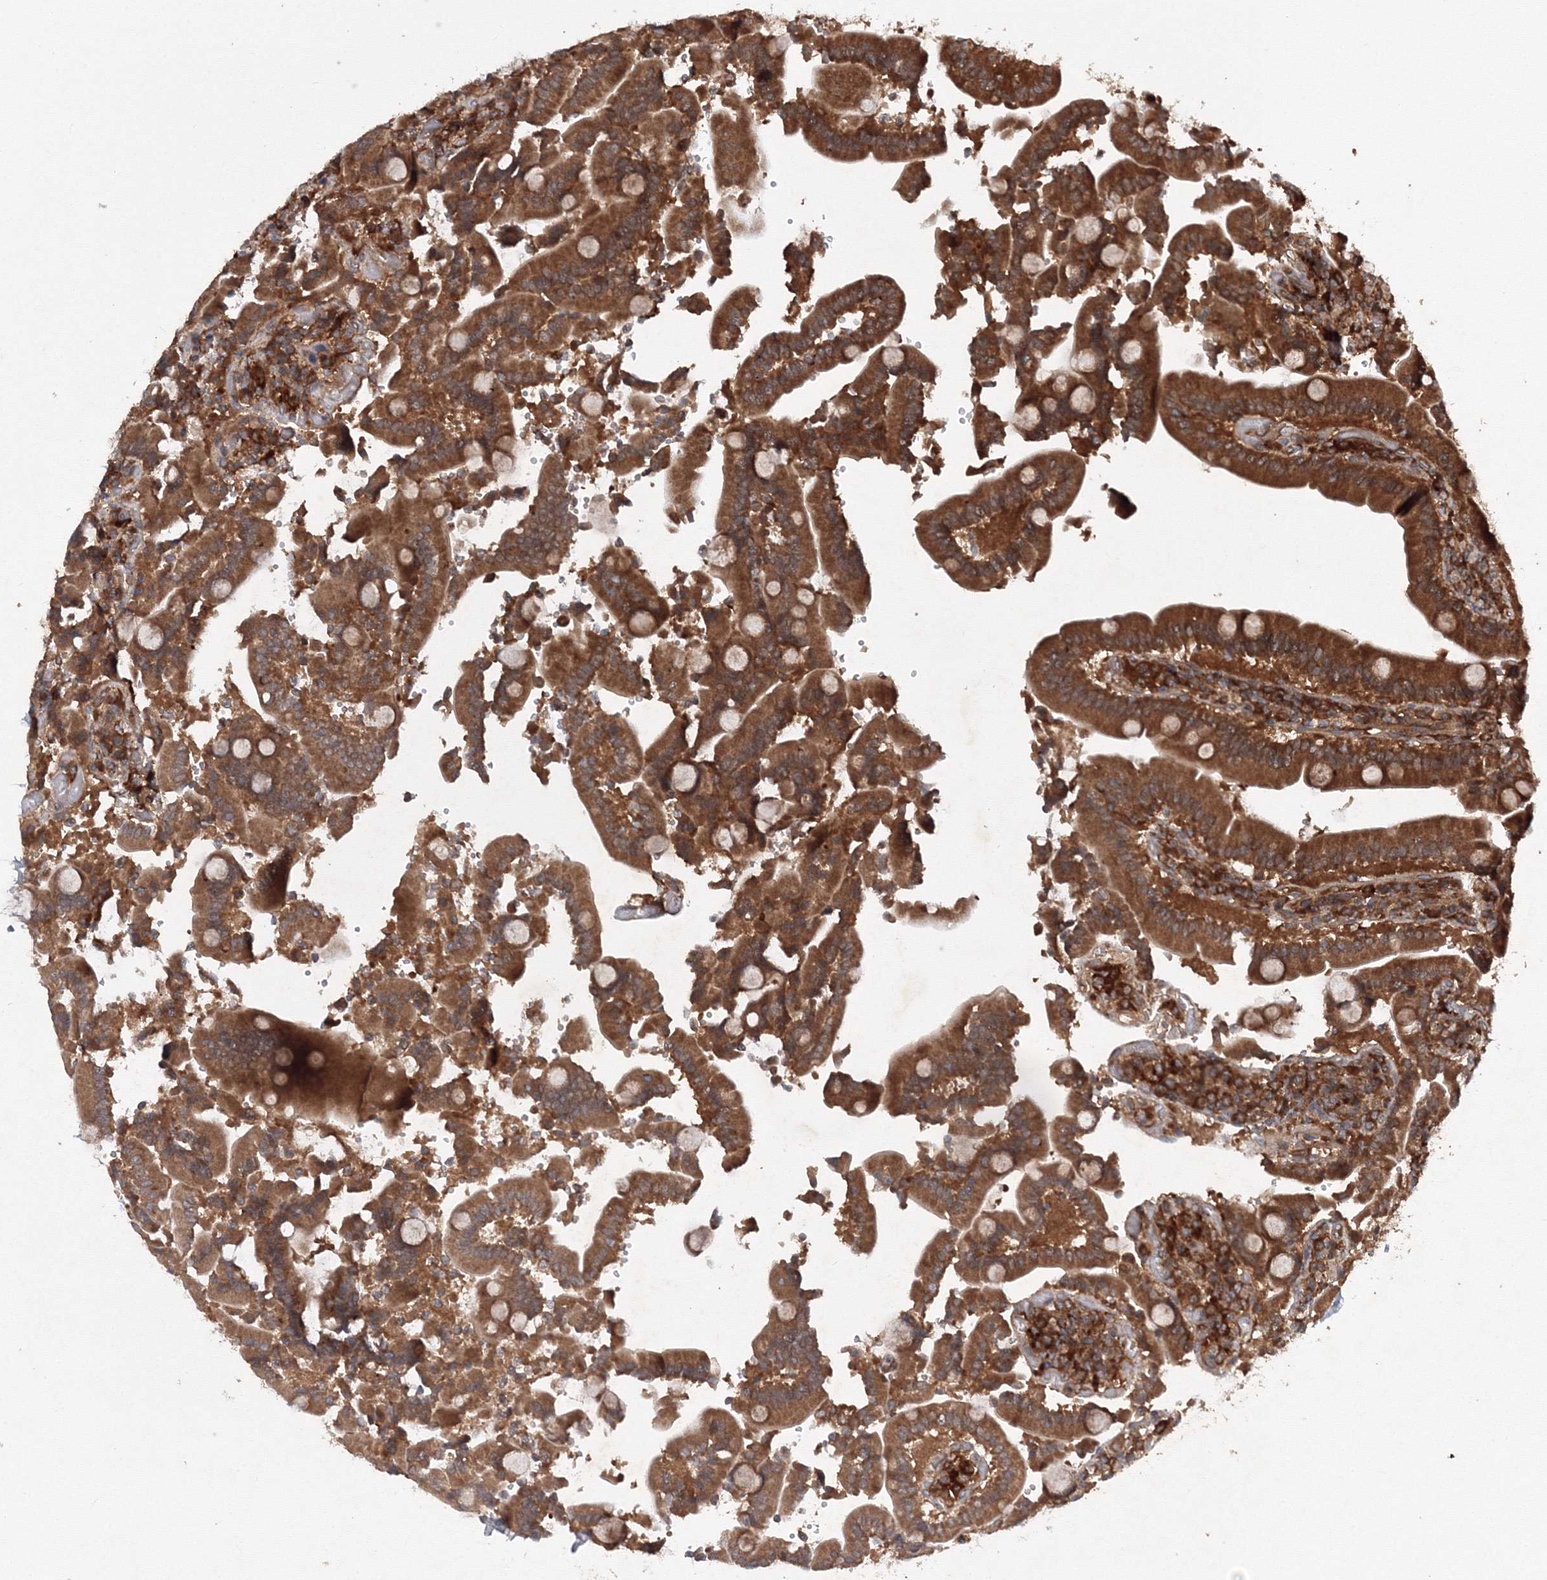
{"staining": {"intensity": "strong", "quantity": ">75%", "location": "cytoplasmic/membranous"}, "tissue": "duodenum", "cell_type": "Glandular cells", "image_type": "normal", "snomed": [{"axis": "morphology", "description": "Normal tissue, NOS"}, {"axis": "topography", "description": "Duodenum"}], "caption": "An image of duodenum stained for a protein shows strong cytoplasmic/membranous brown staining in glandular cells.", "gene": "ATG3", "patient": {"sex": "female", "age": 62}}